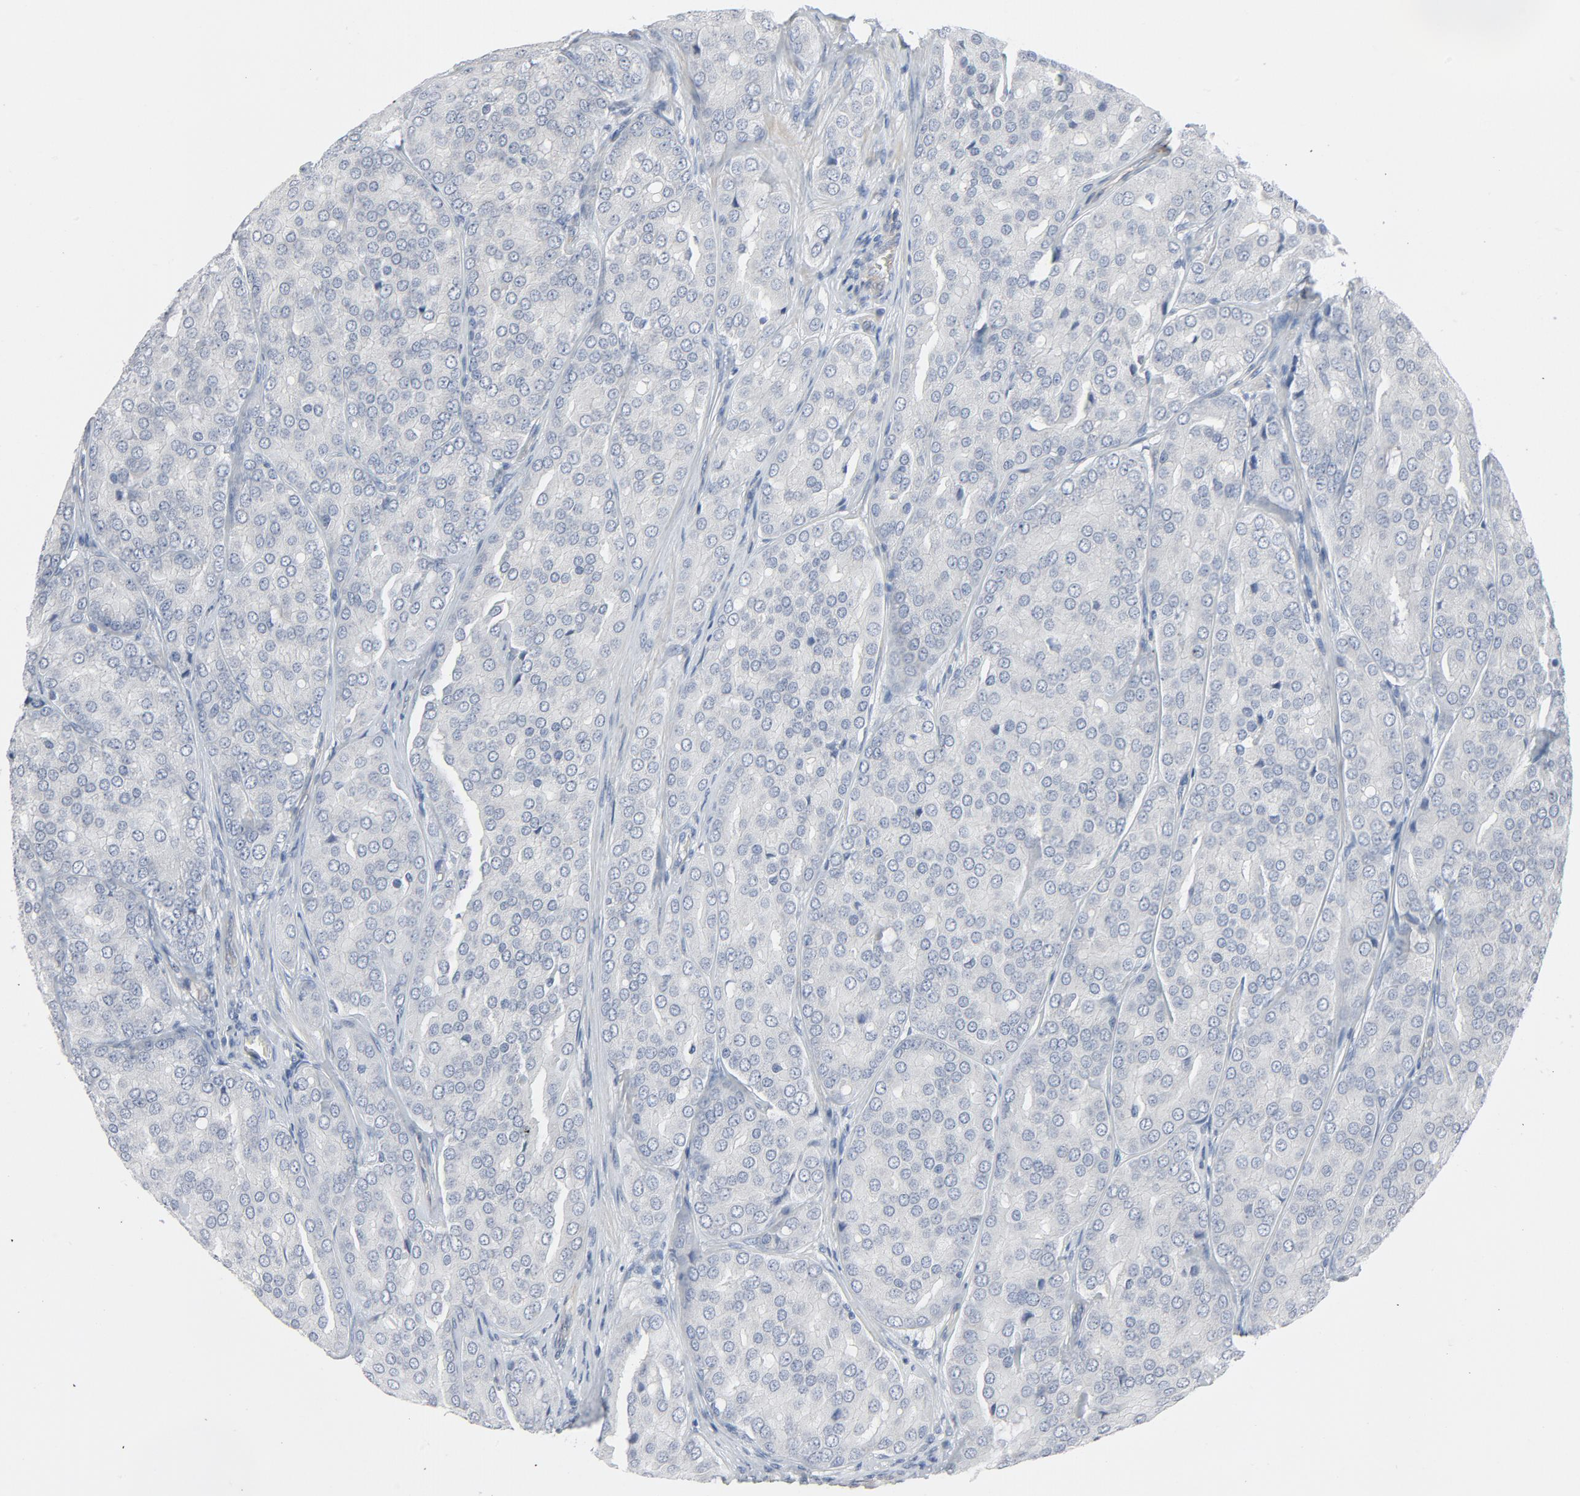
{"staining": {"intensity": "negative", "quantity": "none", "location": "none"}, "tissue": "prostate cancer", "cell_type": "Tumor cells", "image_type": "cancer", "snomed": [{"axis": "morphology", "description": "Adenocarcinoma, High grade"}, {"axis": "topography", "description": "Prostate"}], "caption": "Immunohistochemistry (IHC) histopathology image of neoplastic tissue: adenocarcinoma (high-grade) (prostate) stained with DAB (3,3'-diaminobenzidine) shows no significant protein expression in tumor cells.", "gene": "TRIOBP", "patient": {"sex": "male", "age": 64}}